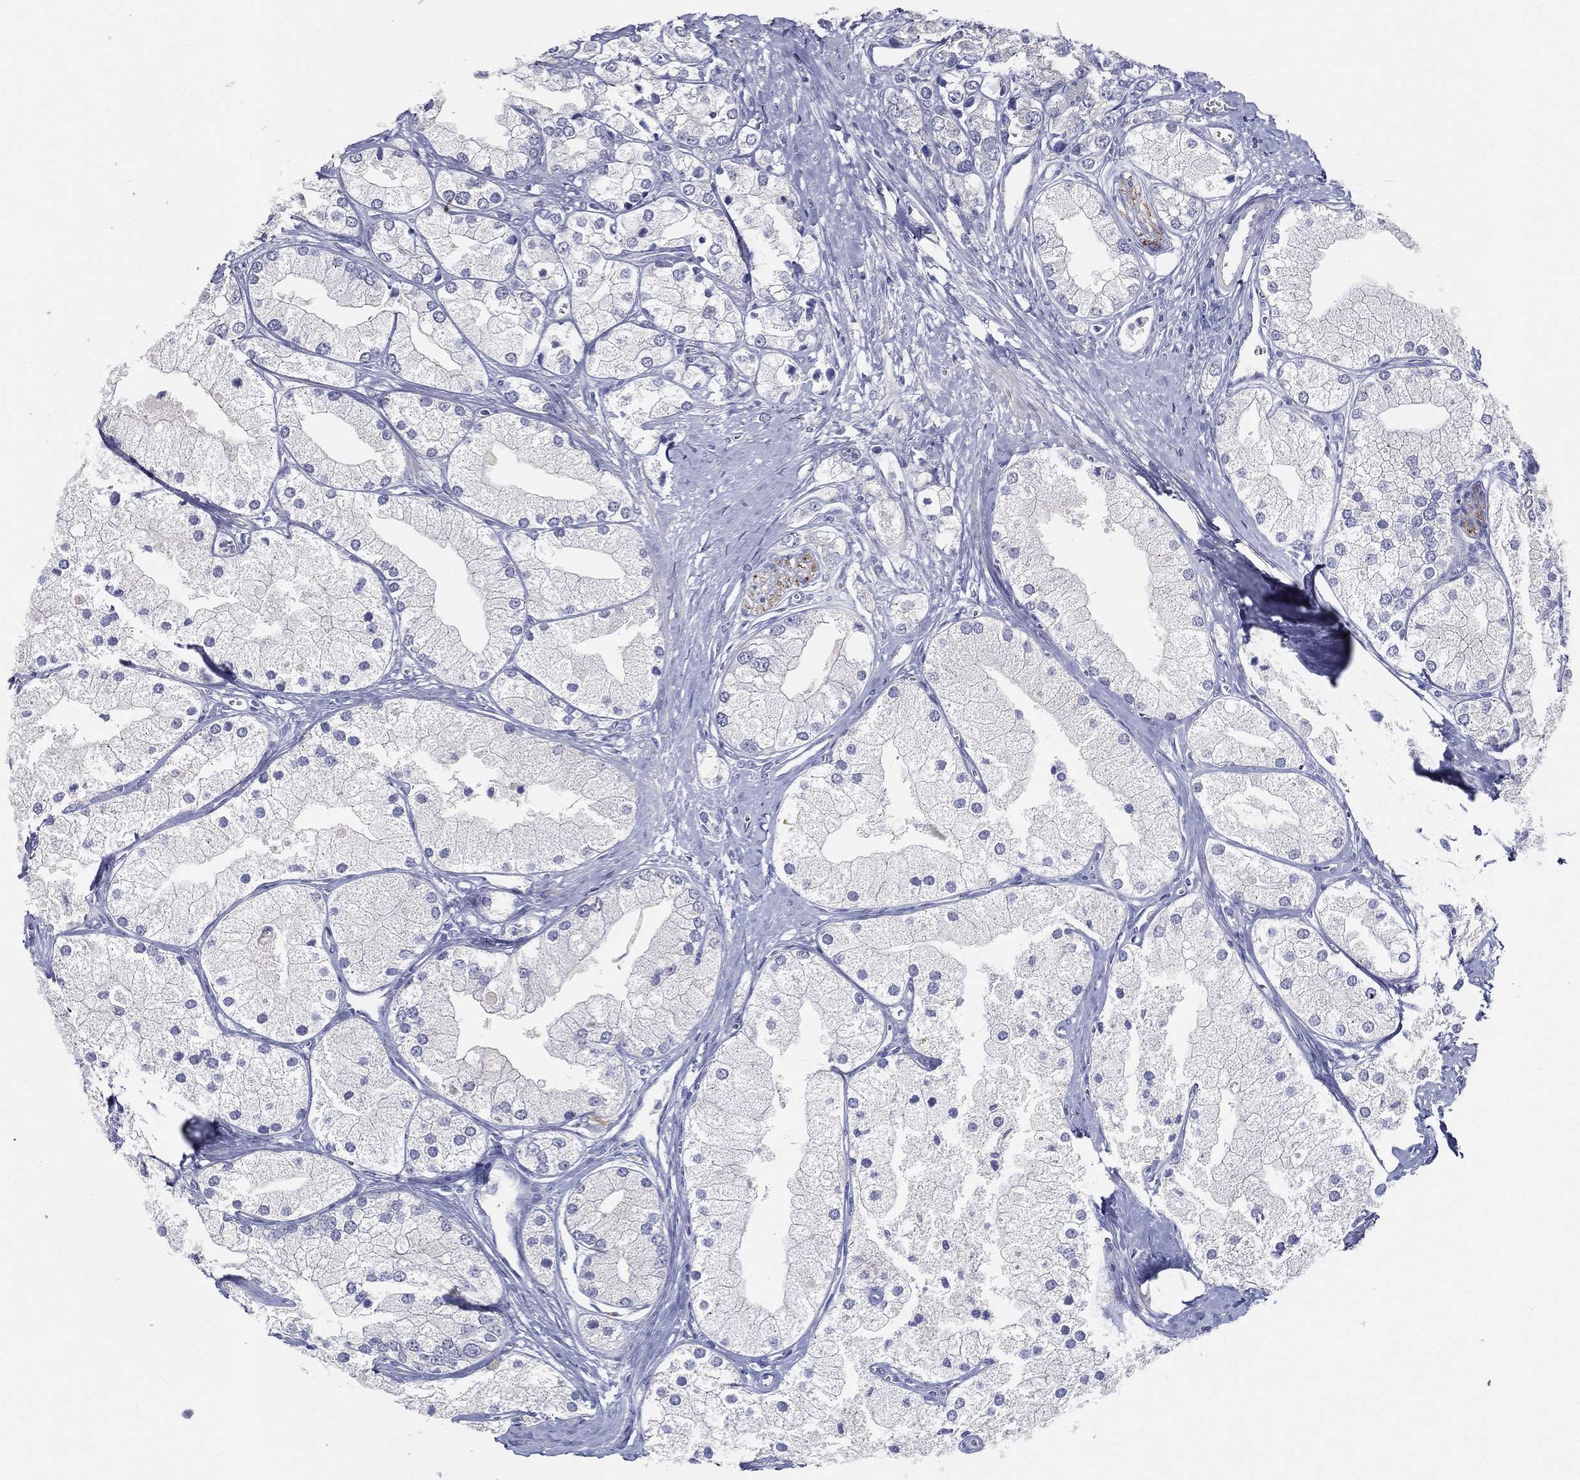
{"staining": {"intensity": "negative", "quantity": "none", "location": "none"}, "tissue": "prostate cancer", "cell_type": "Tumor cells", "image_type": "cancer", "snomed": [{"axis": "morphology", "description": "Adenocarcinoma, NOS"}, {"axis": "topography", "description": "Prostate and seminal vesicle, NOS"}, {"axis": "topography", "description": "Prostate"}], "caption": "Prostate adenocarcinoma was stained to show a protein in brown. There is no significant expression in tumor cells.", "gene": "SLC13A4", "patient": {"sex": "male", "age": 79}}